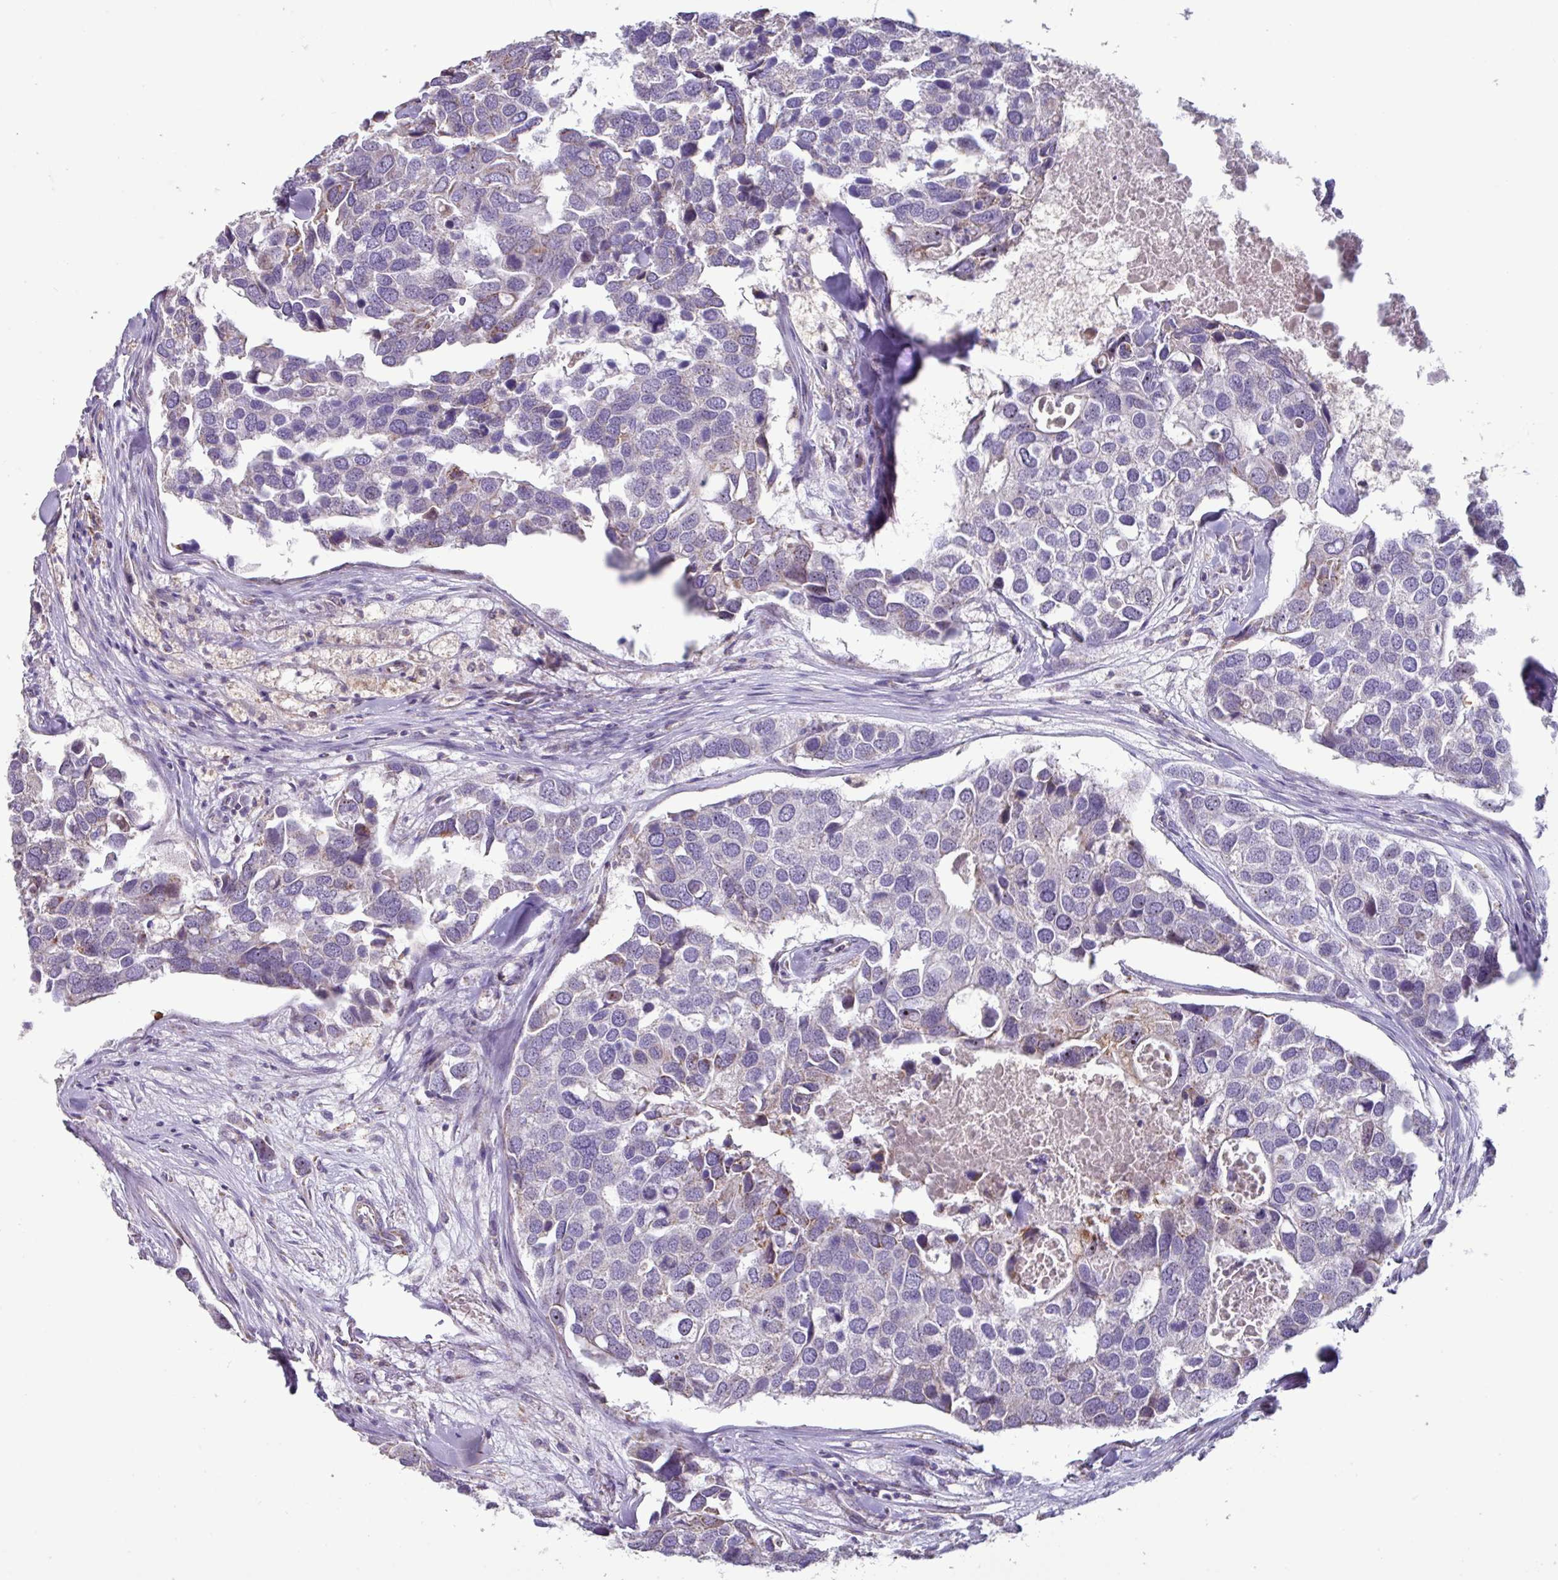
{"staining": {"intensity": "weak", "quantity": "<25%", "location": "cytoplasmic/membranous"}, "tissue": "breast cancer", "cell_type": "Tumor cells", "image_type": "cancer", "snomed": [{"axis": "morphology", "description": "Duct carcinoma"}, {"axis": "topography", "description": "Breast"}], "caption": "Immunohistochemistry (IHC) photomicrograph of neoplastic tissue: breast infiltrating ductal carcinoma stained with DAB (3,3'-diaminobenzidine) reveals no significant protein staining in tumor cells.", "gene": "MT-ND4", "patient": {"sex": "female", "age": 83}}